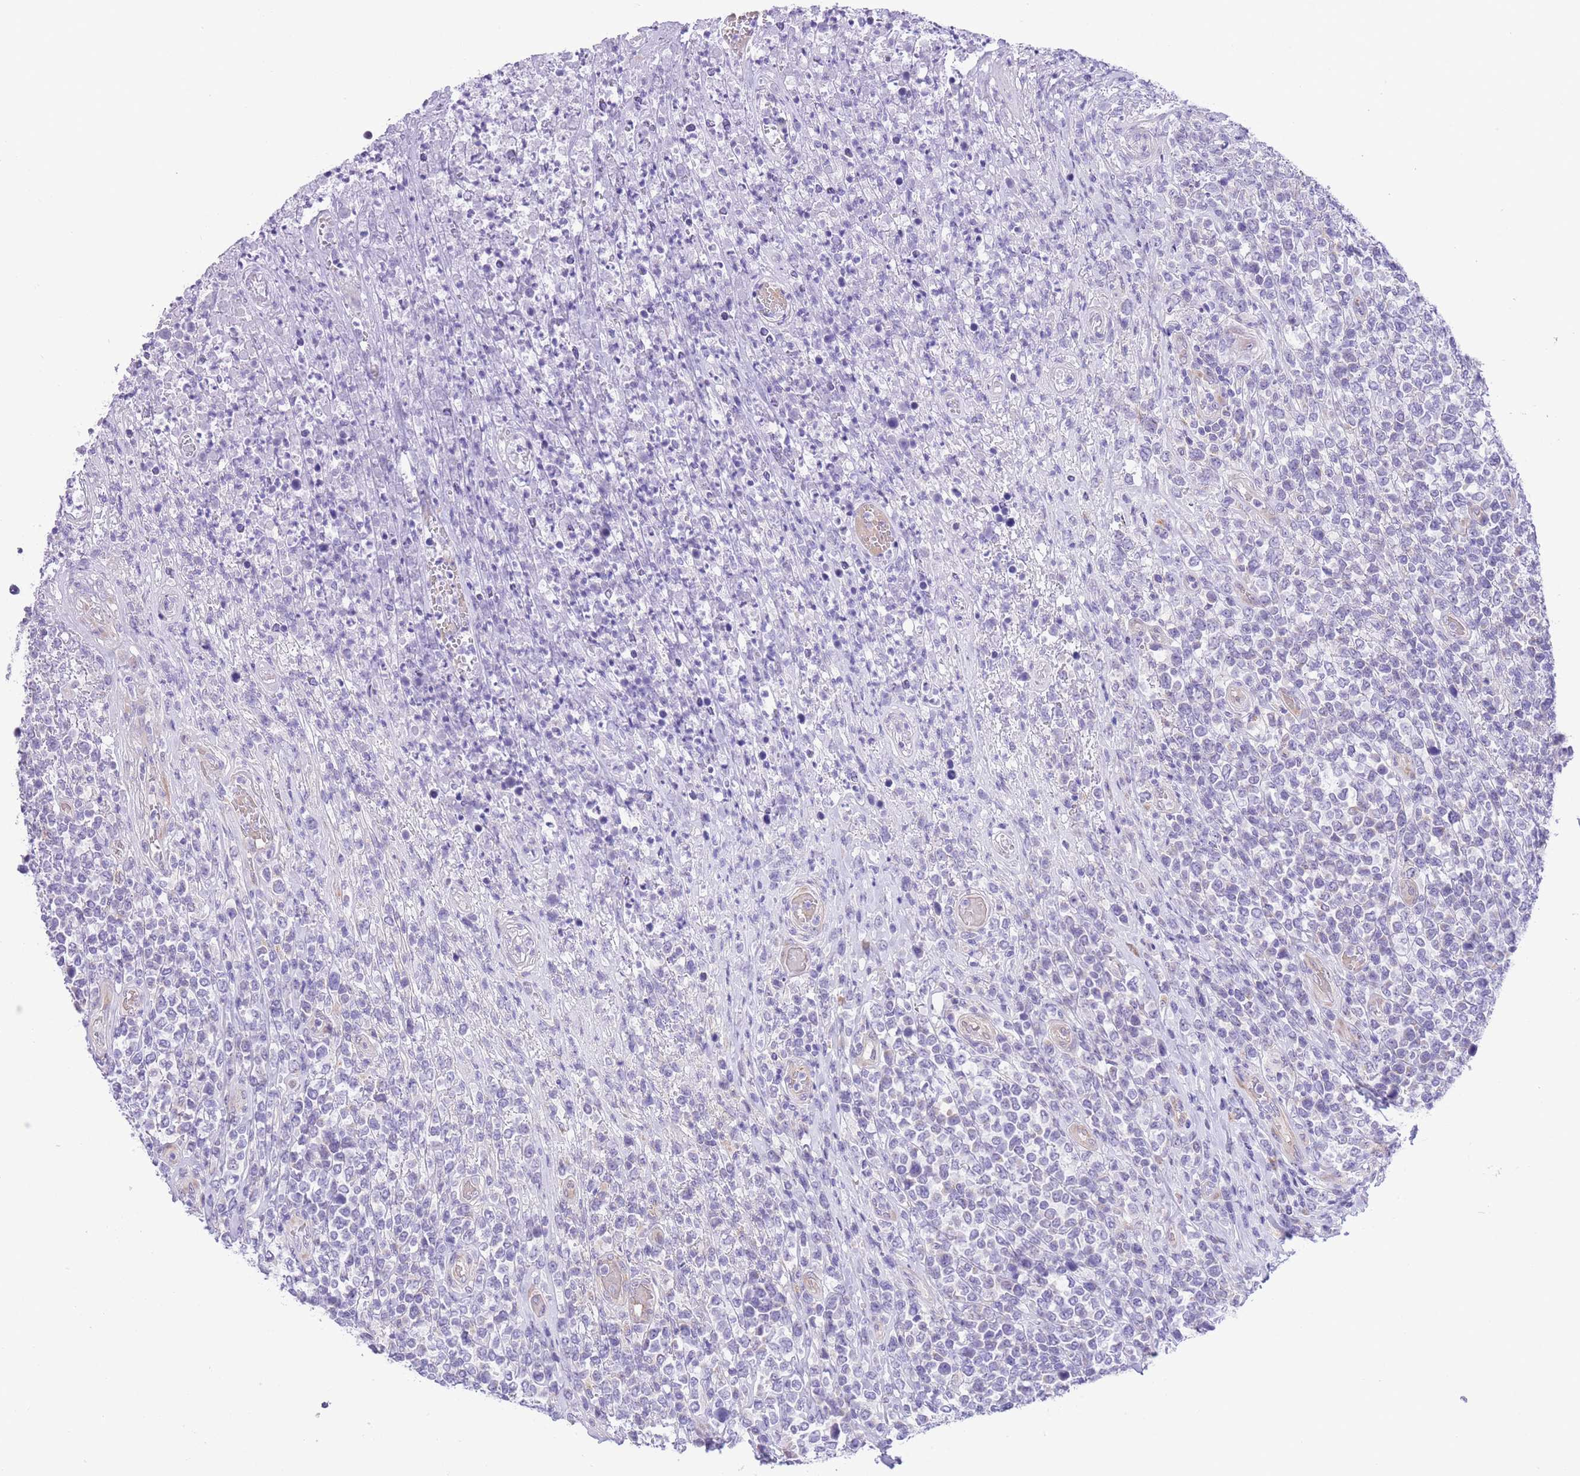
{"staining": {"intensity": "negative", "quantity": "none", "location": "none"}, "tissue": "lymphoma", "cell_type": "Tumor cells", "image_type": "cancer", "snomed": [{"axis": "morphology", "description": "Malignant lymphoma, non-Hodgkin's type, High grade"}, {"axis": "topography", "description": "Soft tissue"}], "caption": "Tumor cells show no significant protein positivity in malignant lymphoma, non-Hodgkin's type (high-grade).", "gene": "WWOX", "patient": {"sex": "female", "age": 56}}